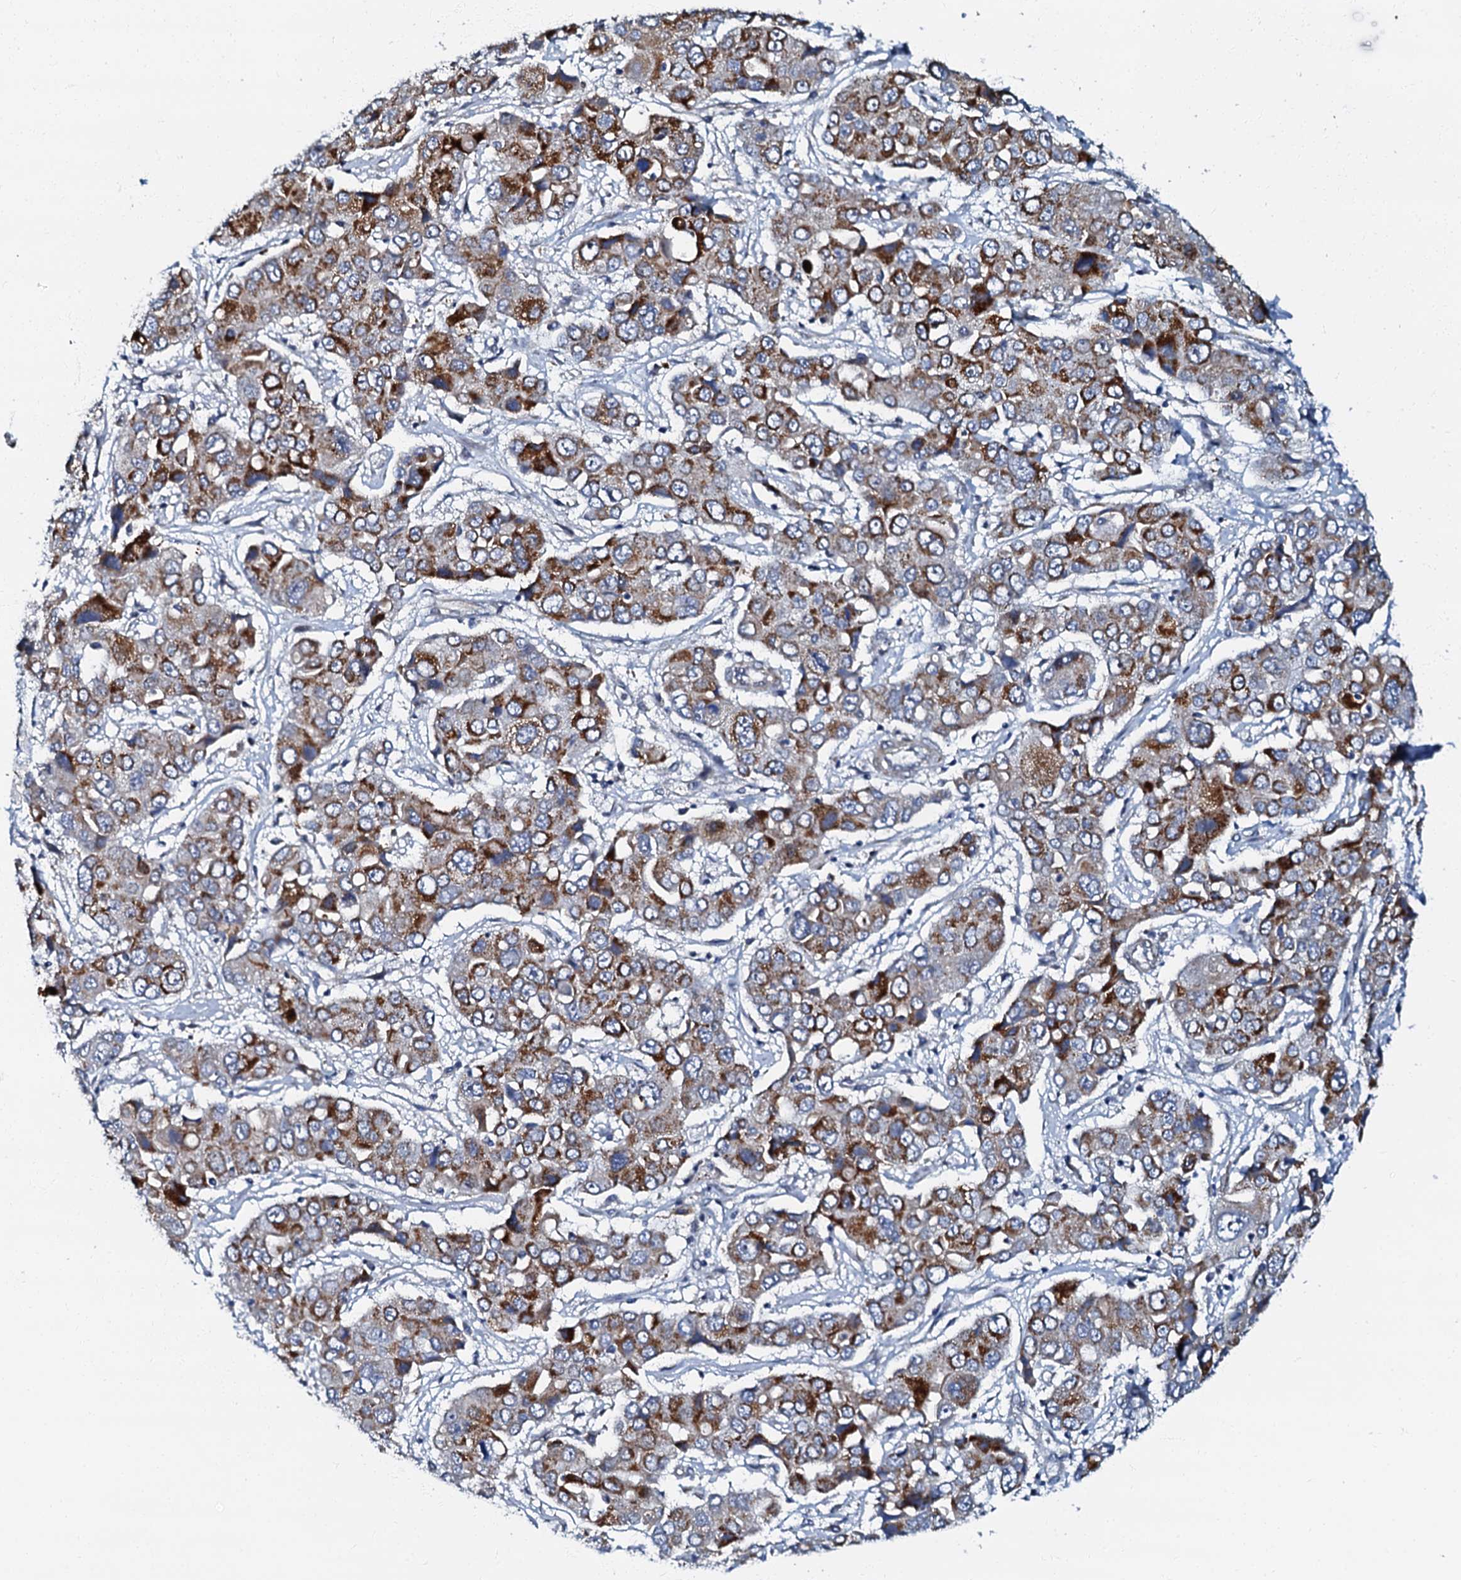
{"staining": {"intensity": "moderate", "quantity": ">75%", "location": "cytoplasmic/membranous"}, "tissue": "liver cancer", "cell_type": "Tumor cells", "image_type": "cancer", "snomed": [{"axis": "morphology", "description": "Cholangiocarcinoma"}, {"axis": "topography", "description": "Liver"}], "caption": "Immunohistochemical staining of cholangiocarcinoma (liver) exhibits moderate cytoplasmic/membranous protein staining in about >75% of tumor cells.", "gene": "OLAH", "patient": {"sex": "male", "age": 67}}